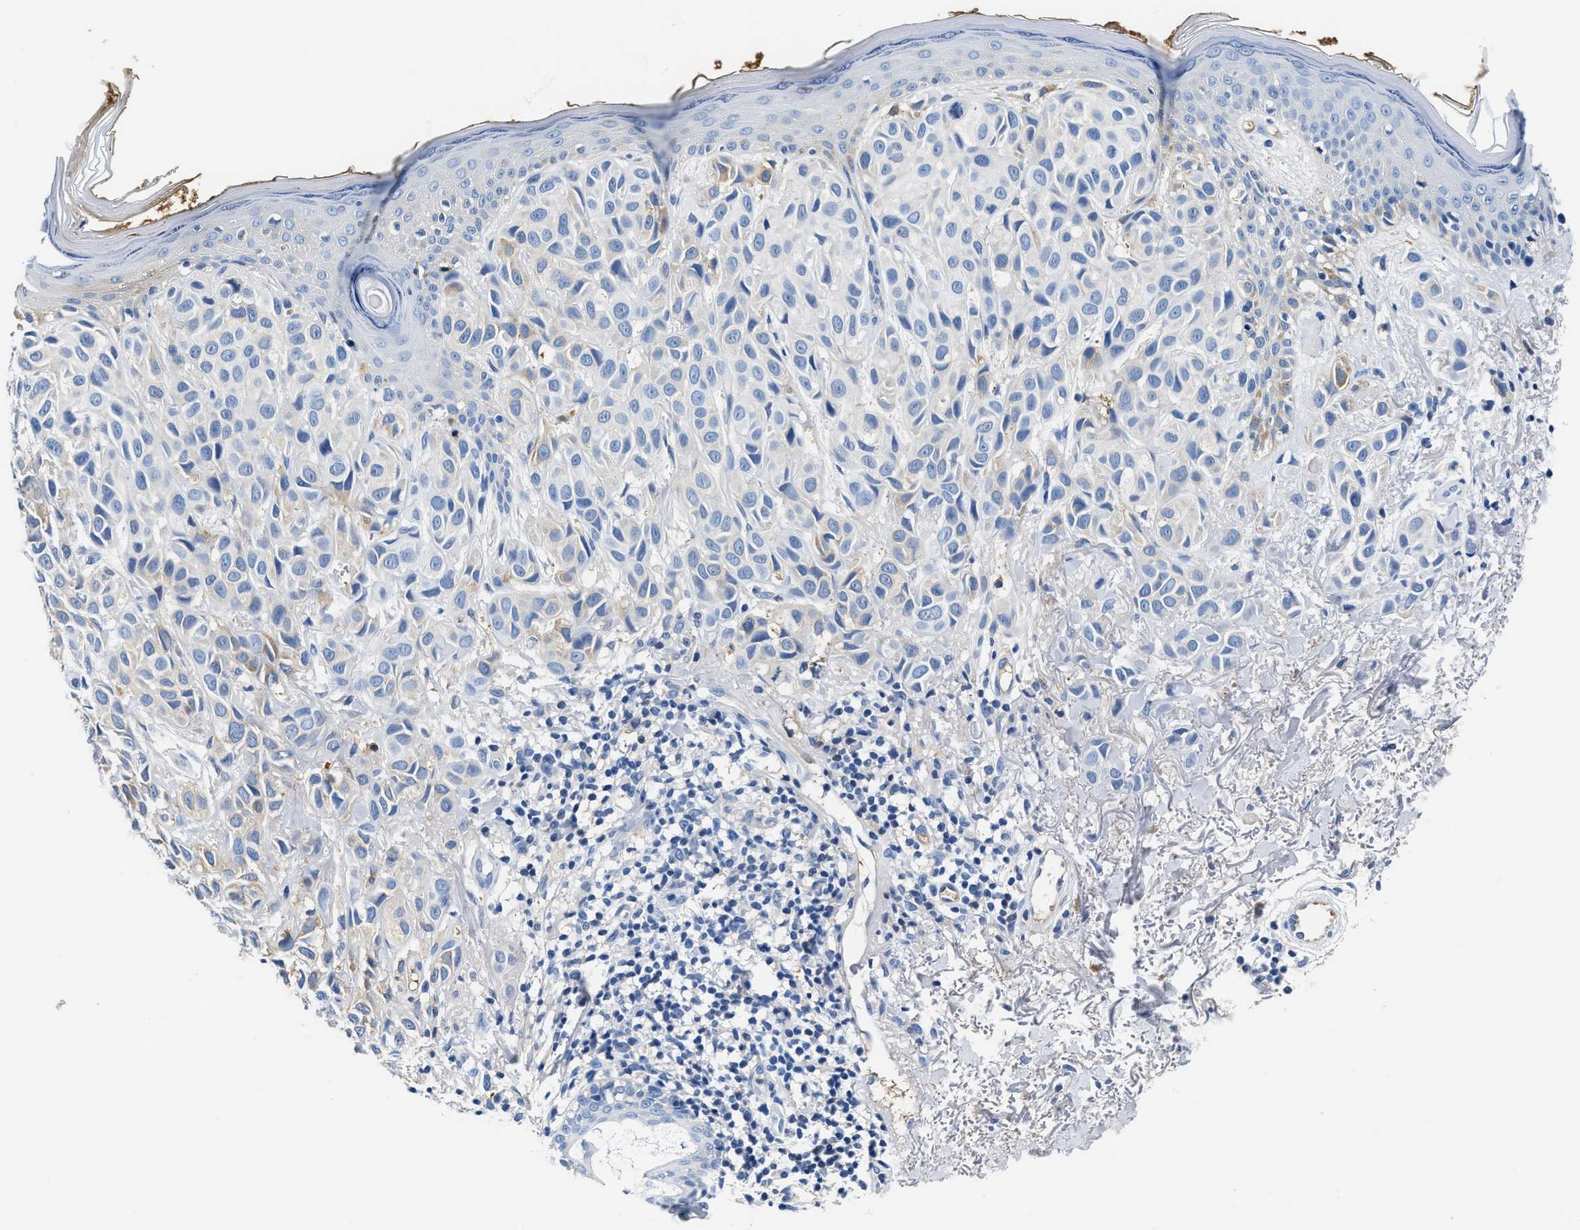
{"staining": {"intensity": "negative", "quantity": "none", "location": "none"}, "tissue": "melanoma", "cell_type": "Tumor cells", "image_type": "cancer", "snomed": [{"axis": "morphology", "description": "Malignant melanoma, NOS"}, {"axis": "topography", "description": "Skin"}], "caption": "This is an immunohistochemistry (IHC) photomicrograph of malignant melanoma. There is no positivity in tumor cells.", "gene": "GC", "patient": {"sex": "female", "age": 58}}